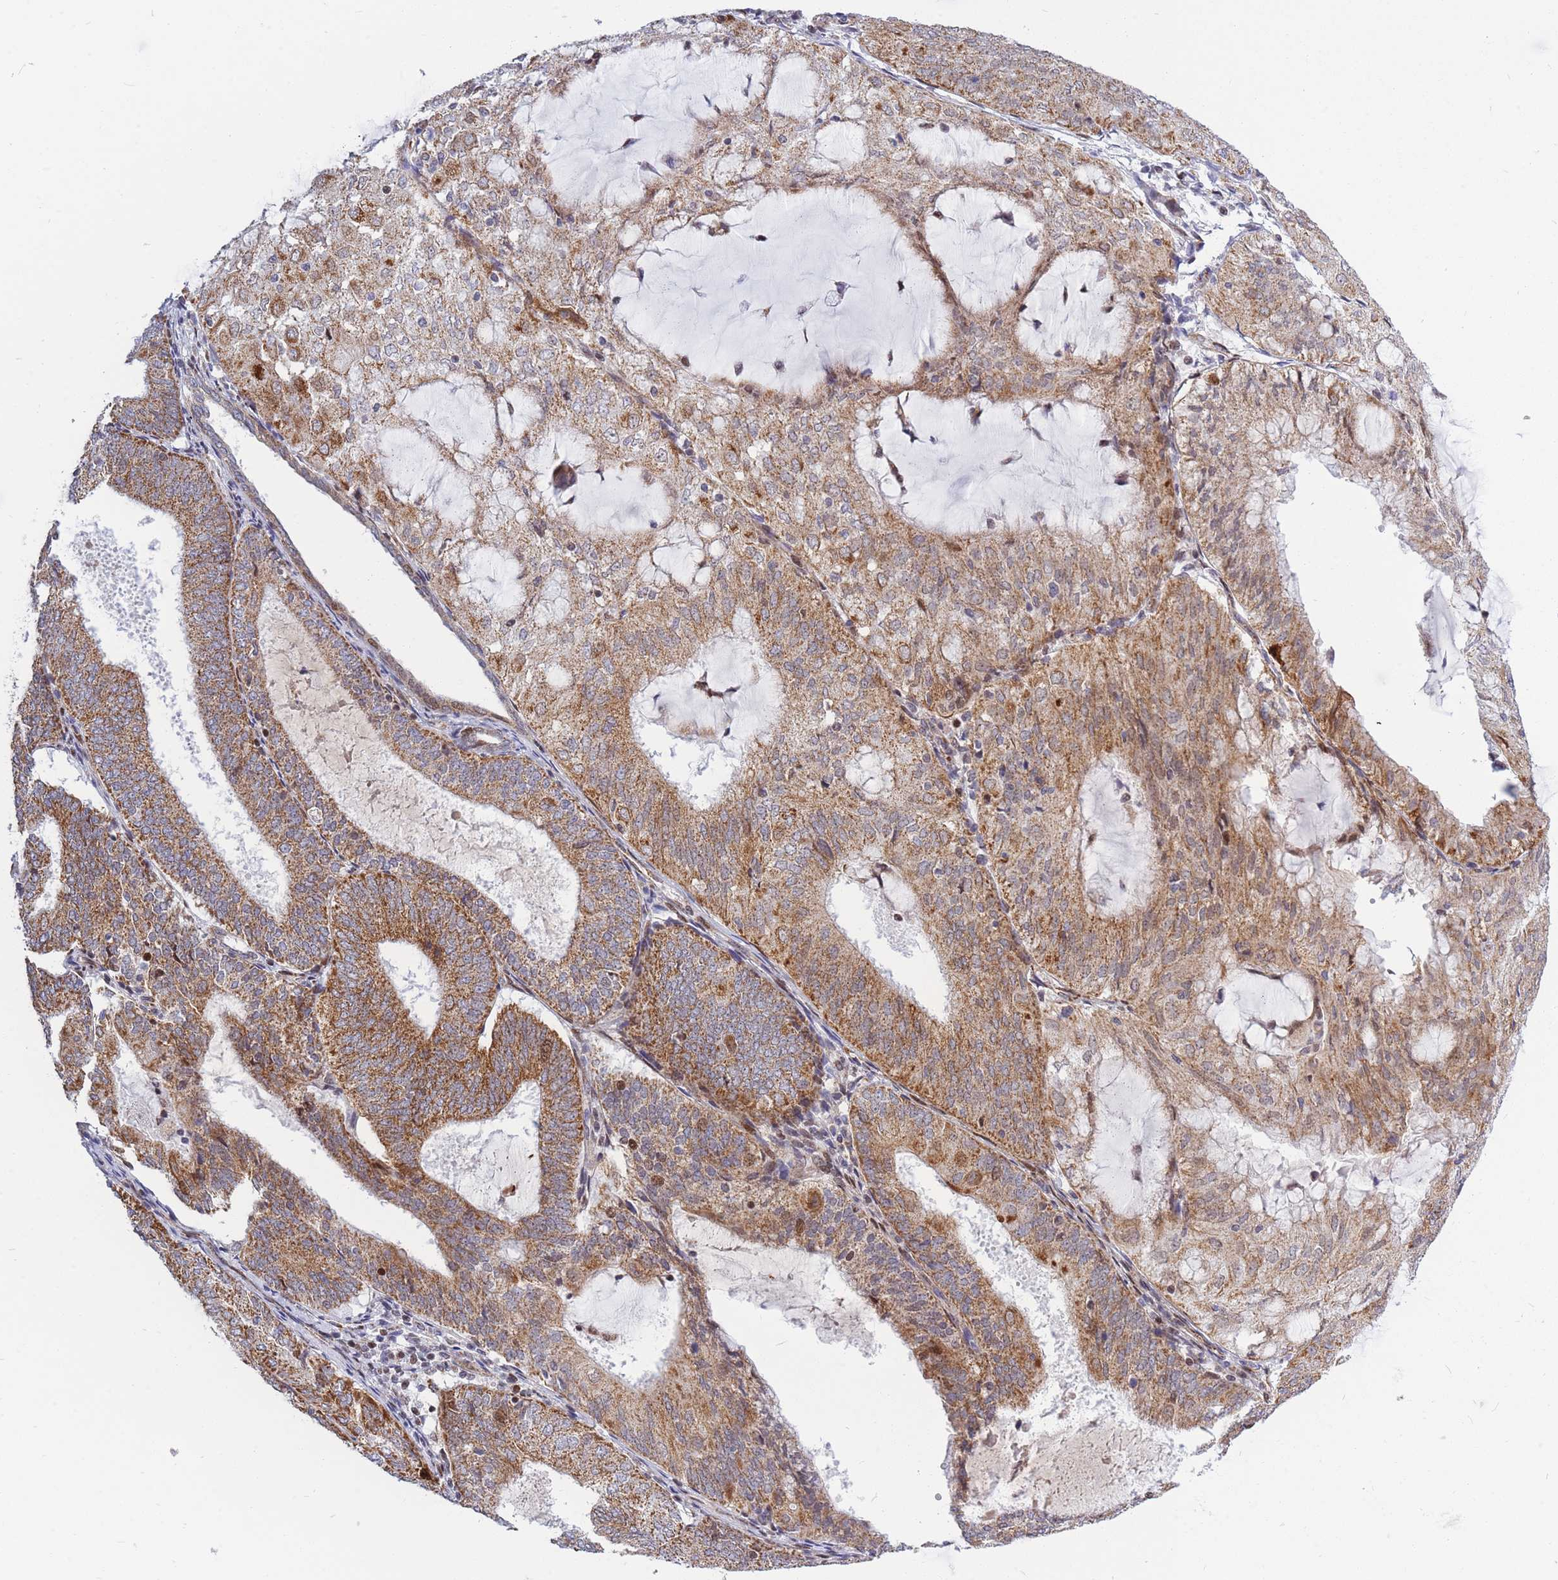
{"staining": {"intensity": "strong", "quantity": ">75%", "location": "cytoplasmic/membranous"}, "tissue": "endometrial cancer", "cell_type": "Tumor cells", "image_type": "cancer", "snomed": [{"axis": "morphology", "description": "Adenocarcinoma, NOS"}, {"axis": "topography", "description": "Endometrium"}], "caption": "Immunohistochemical staining of human adenocarcinoma (endometrial) shows high levels of strong cytoplasmic/membranous positivity in about >75% of tumor cells. Using DAB (brown) and hematoxylin (blue) stains, captured at high magnification using brightfield microscopy.", "gene": "MOB4", "patient": {"sex": "female", "age": 81}}